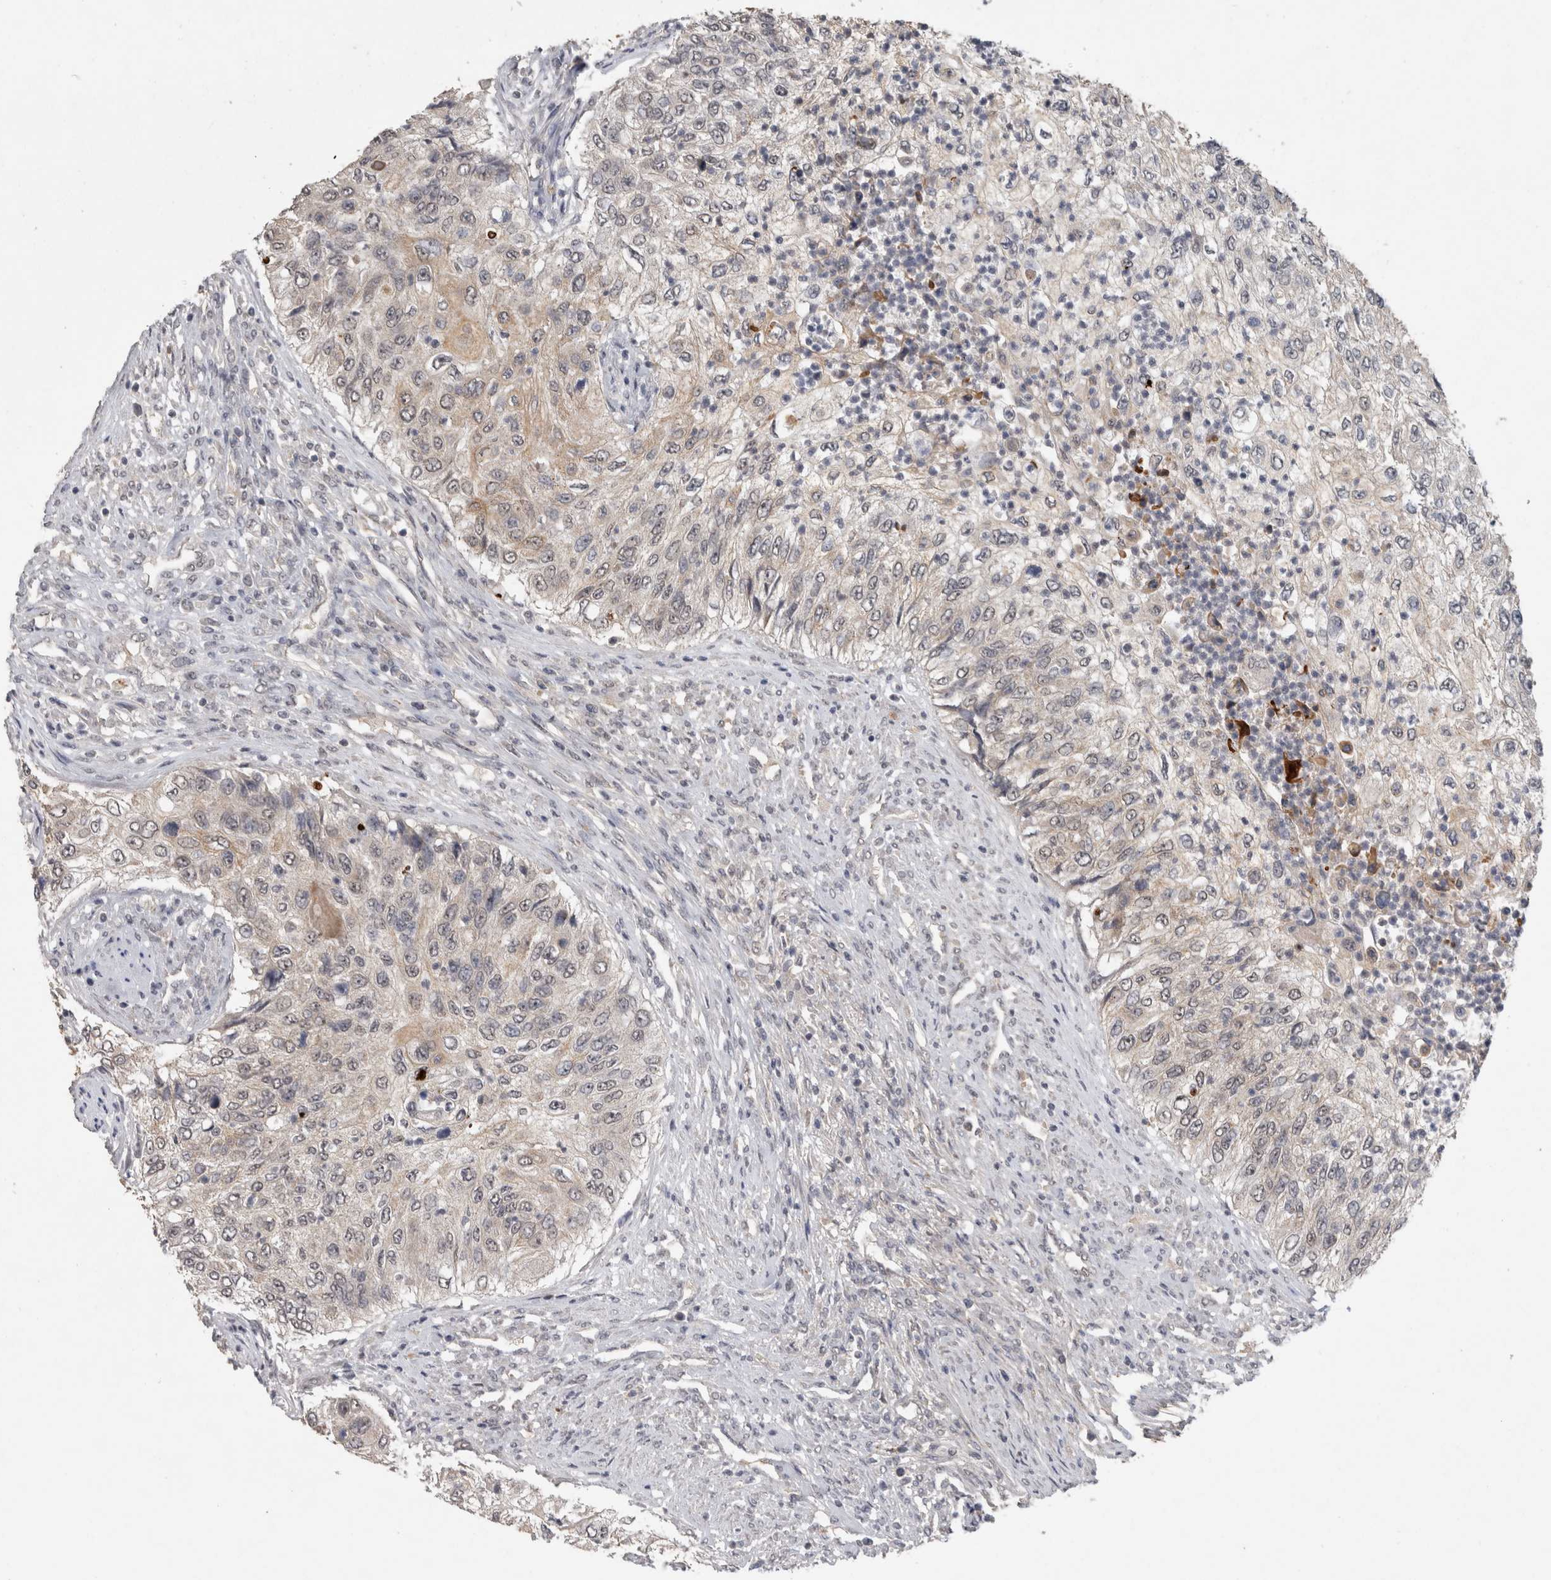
{"staining": {"intensity": "weak", "quantity": "<25%", "location": "cytoplasmic/membranous"}, "tissue": "urothelial cancer", "cell_type": "Tumor cells", "image_type": "cancer", "snomed": [{"axis": "morphology", "description": "Urothelial carcinoma, High grade"}, {"axis": "topography", "description": "Urinary bladder"}], "caption": "The image reveals no significant positivity in tumor cells of urothelial carcinoma (high-grade). (Immunohistochemistry (ihc), brightfield microscopy, high magnification).", "gene": "RHPN1", "patient": {"sex": "female", "age": 60}}